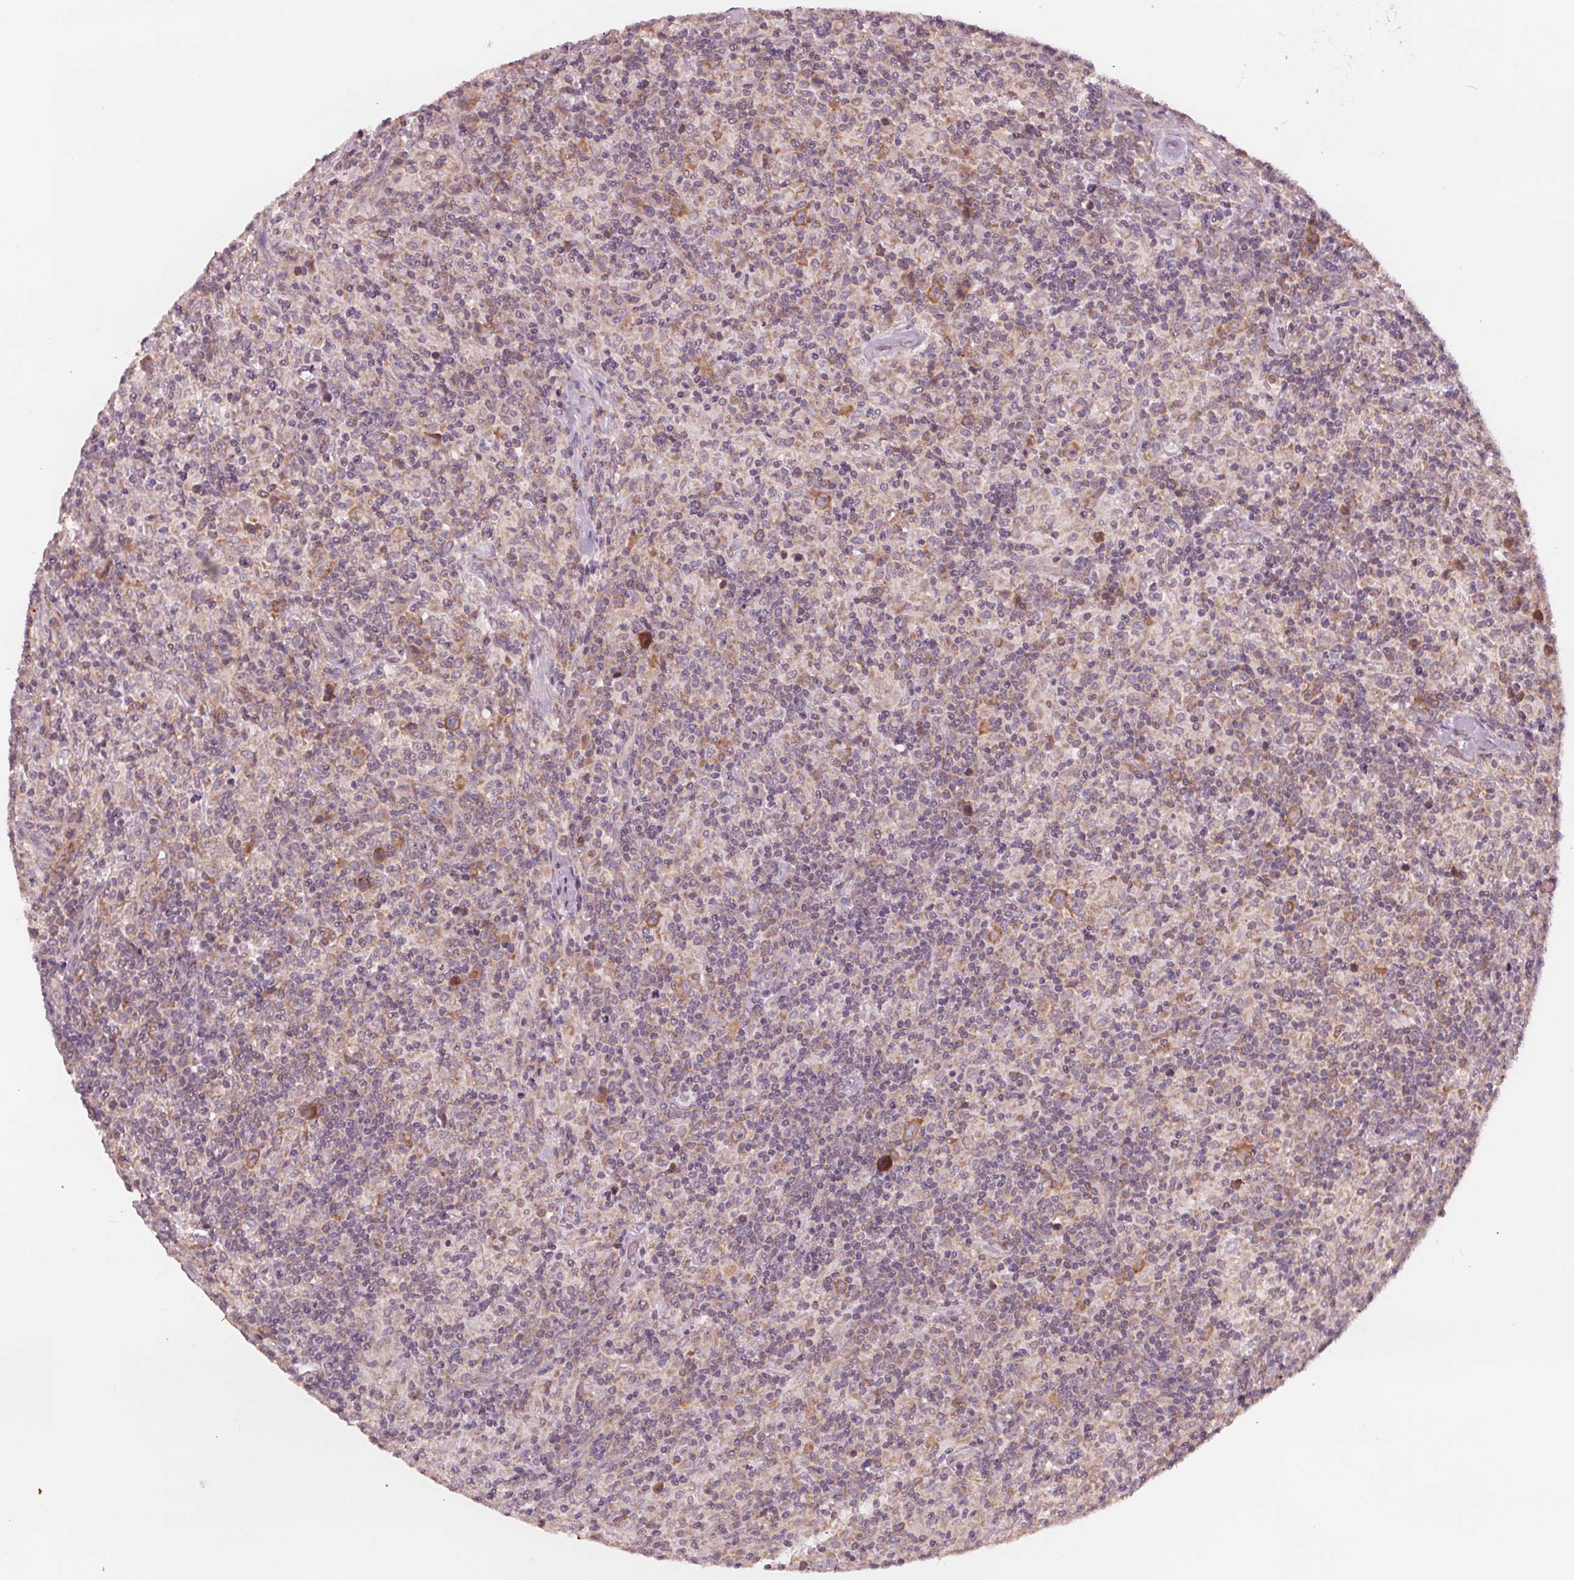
{"staining": {"intensity": "moderate", "quantity": ">75%", "location": "cytoplasmic/membranous"}, "tissue": "lymphoma", "cell_type": "Tumor cells", "image_type": "cancer", "snomed": [{"axis": "morphology", "description": "Hodgkin's disease, NOS"}, {"axis": "topography", "description": "Lymph node"}], "caption": "IHC of Hodgkin's disease reveals medium levels of moderate cytoplasmic/membranous positivity in about >75% of tumor cells.", "gene": "GIGYF2", "patient": {"sex": "male", "age": 70}}